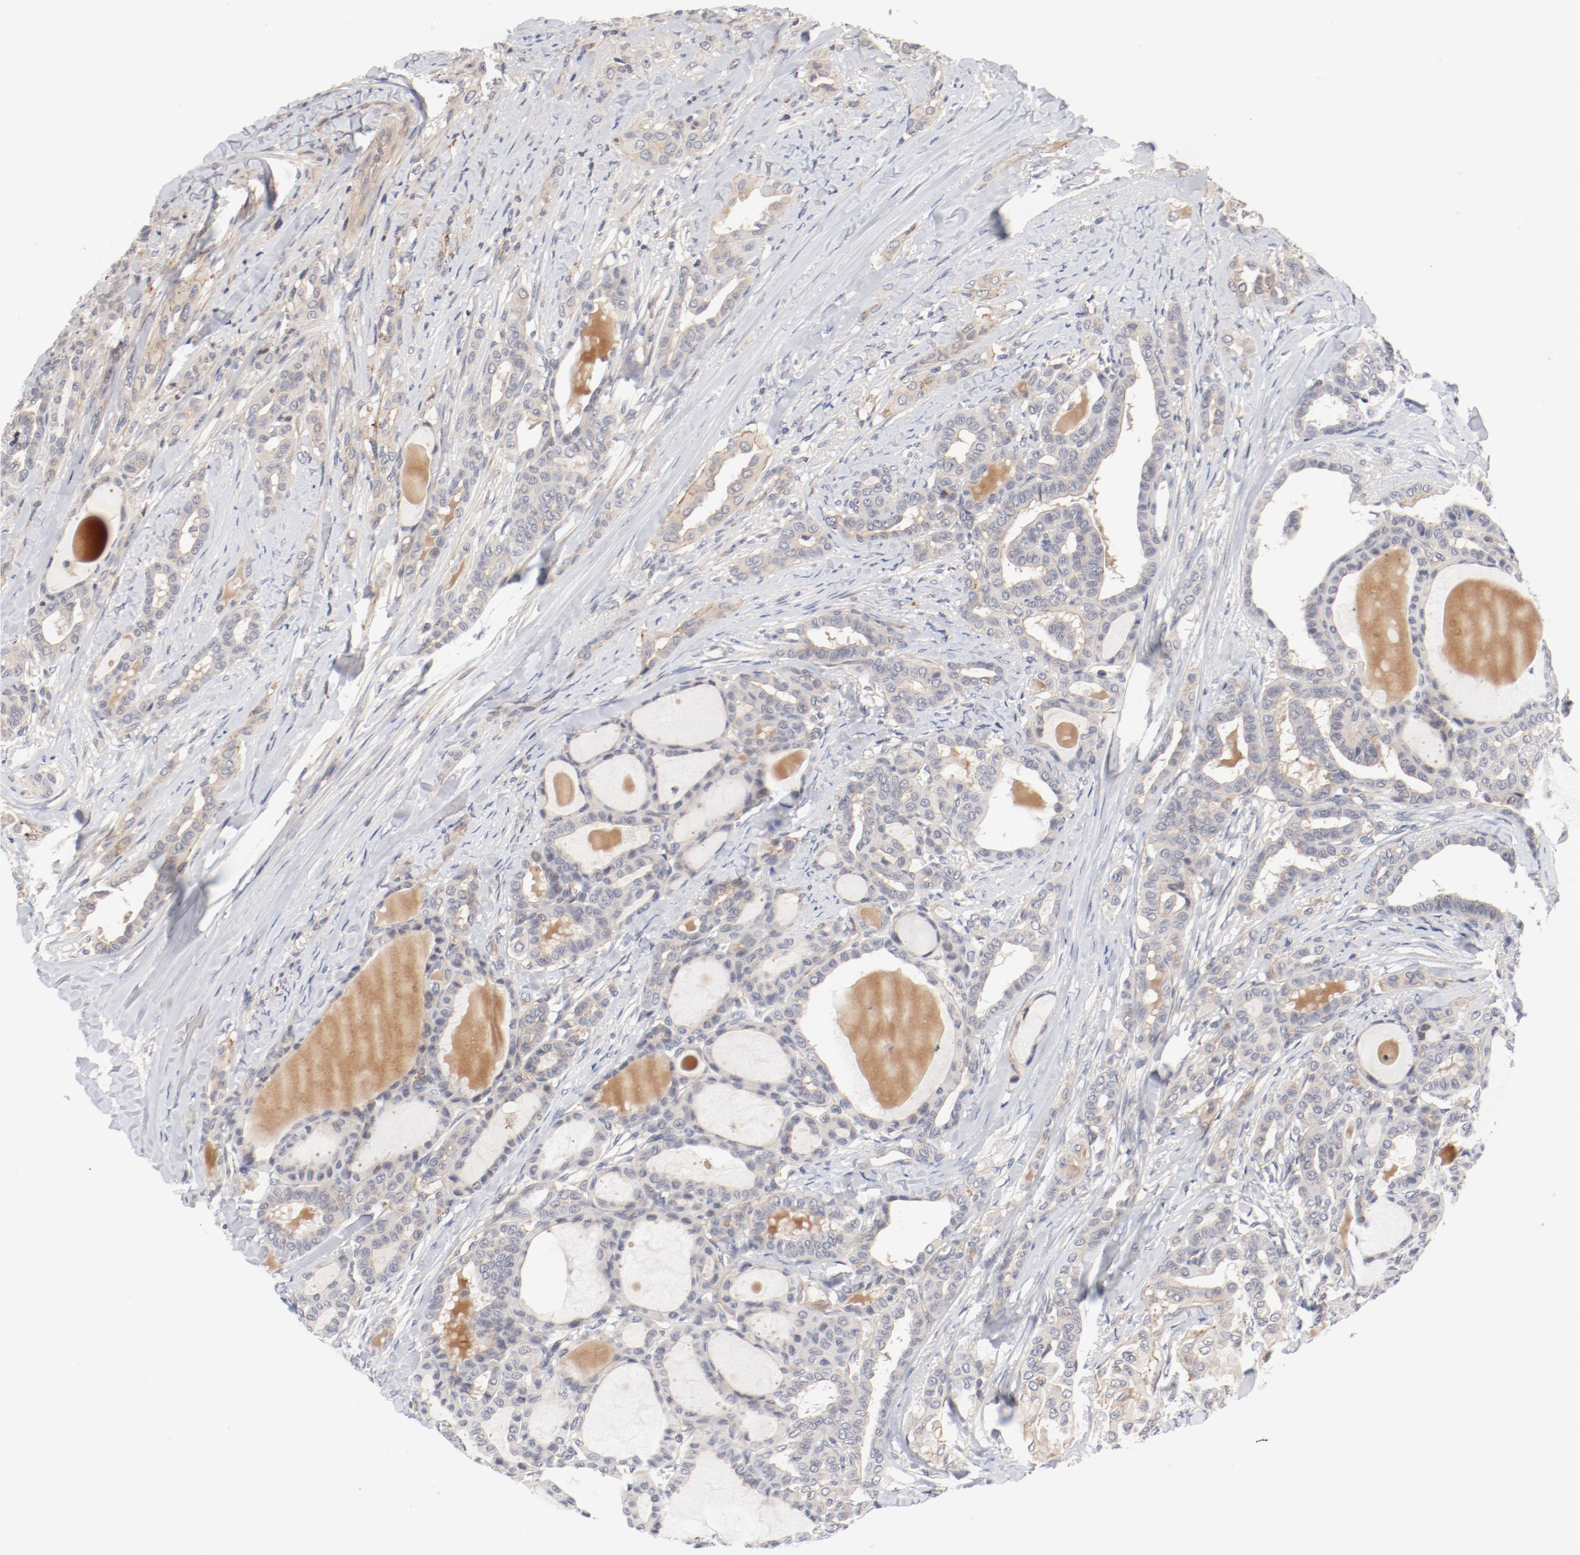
{"staining": {"intensity": "moderate", "quantity": "<25%", "location": "cytoplasmic/membranous"}, "tissue": "thyroid cancer", "cell_type": "Tumor cells", "image_type": "cancer", "snomed": [{"axis": "morphology", "description": "Carcinoma, NOS"}, {"axis": "topography", "description": "Thyroid gland"}], "caption": "Brown immunohistochemical staining in human thyroid cancer shows moderate cytoplasmic/membranous expression in approximately <25% of tumor cells.", "gene": "ZNF267", "patient": {"sex": "female", "age": 91}}